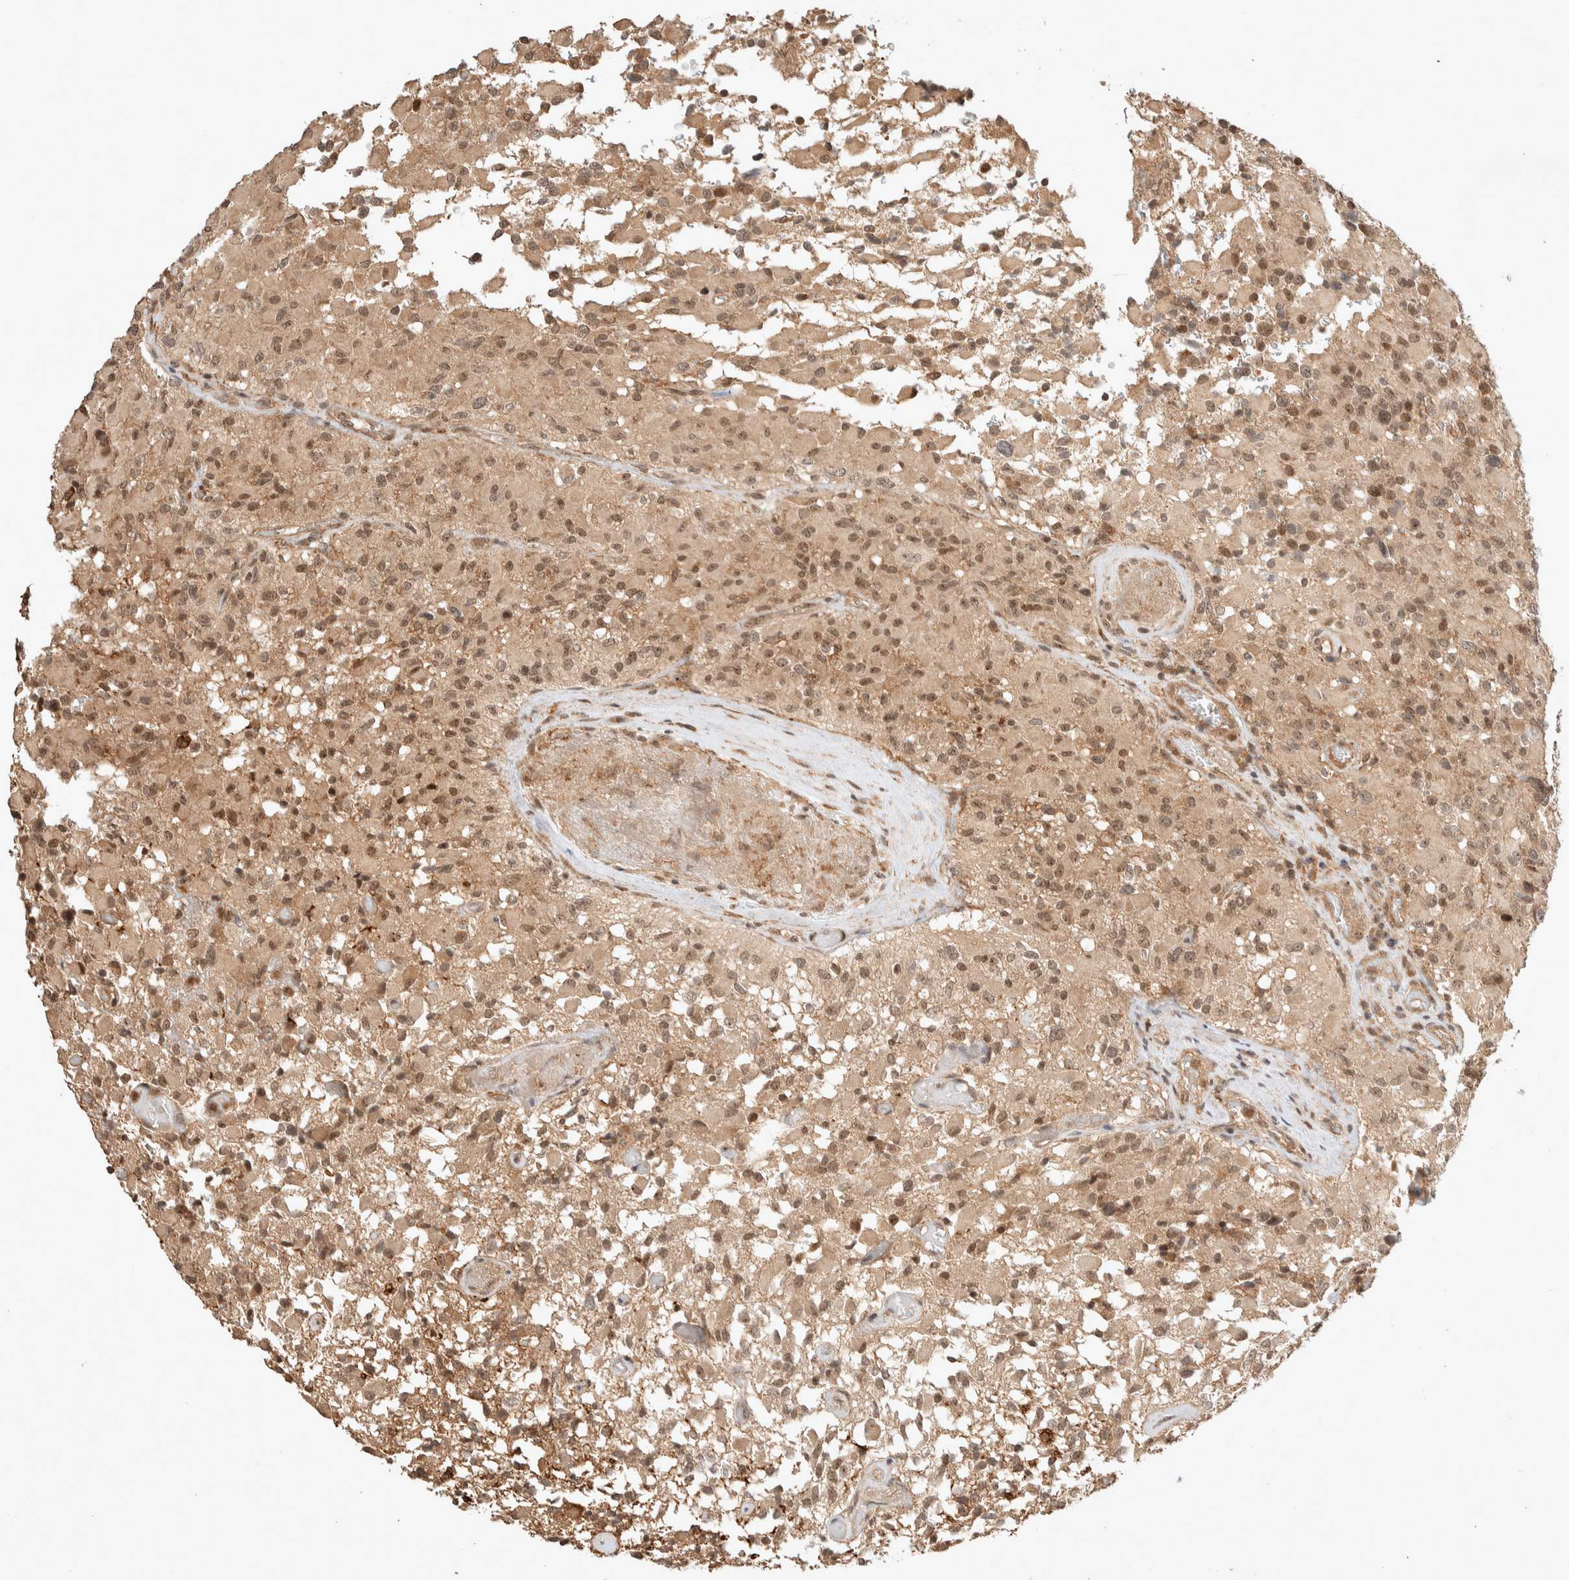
{"staining": {"intensity": "moderate", "quantity": ">75%", "location": "nuclear"}, "tissue": "glioma", "cell_type": "Tumor cells", "image_type": "cancer", "snomed": [{"axis": "morphology", "description": "Glioma, malignant, High grade"}, {"axis": "topography", "description": "Brain"}], "caption": "A medium amount of moderate nuclear staining is identified in approximately >75% of tumor cells in glioma tissue.", "gene": "THRA", "patient": {"sex": "male", "age": 71}}